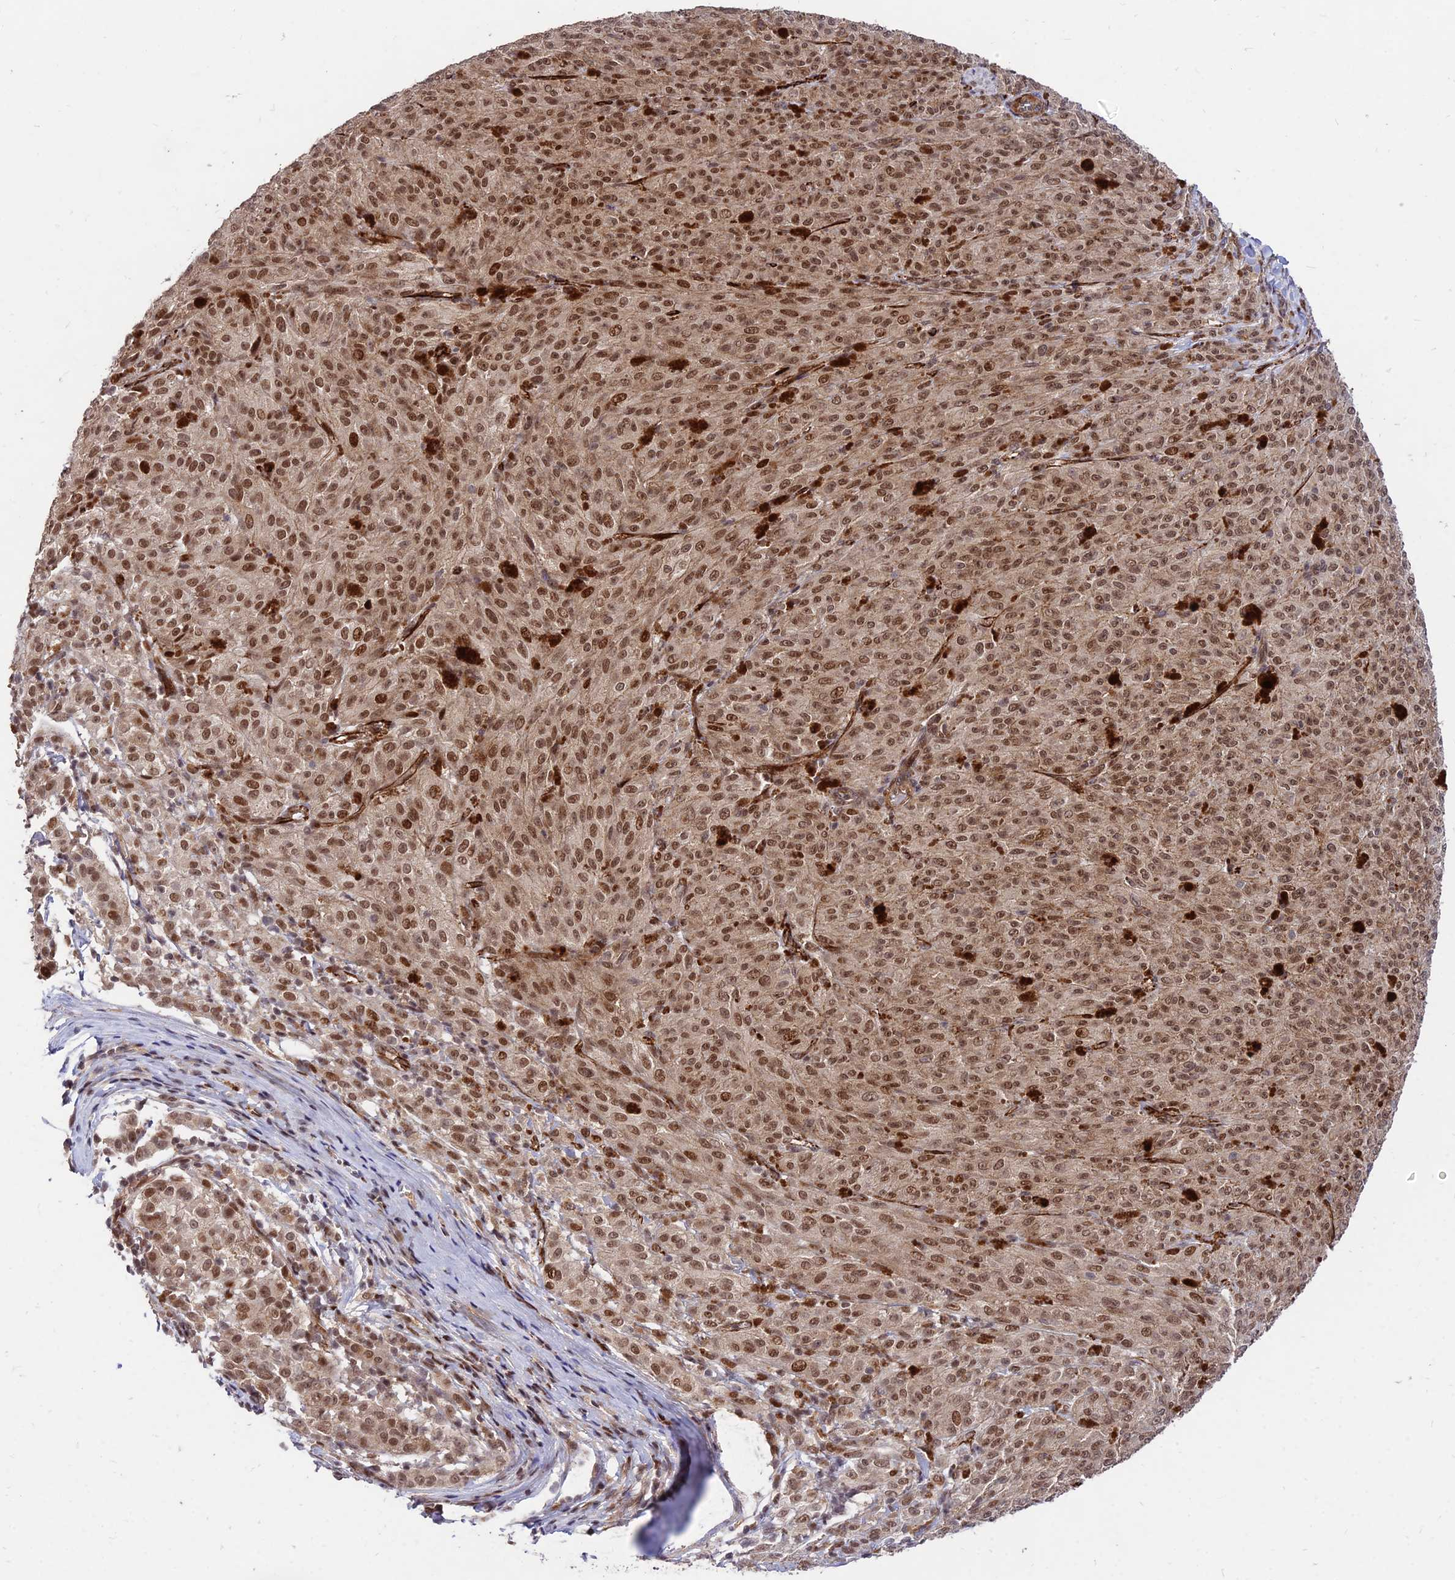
{"staining": {"intensity": "moderate", "quantity": ">75%", "location": "nuclear"}, "tissue": "melanoma", "cell_type": "Tumor cells", "image_type": "cancer", "snomed": [{"axis": "morphology", "description": "Malignant melanoma, NOS"}, {"axis": "topography", "description": "Skin"}], "caption": "Protein expression by IHC reveals moderate nuclear expression in about >75% of tumor cells in malignant melanoma. Using DAB (3,3'-diaminobenzidine) (brown) and hematoxylin (blue) stains, captured at high magnification using brightfield microscopy.", "gene": "ZNF85", "patient": {"sex": "female", "age": 52}}